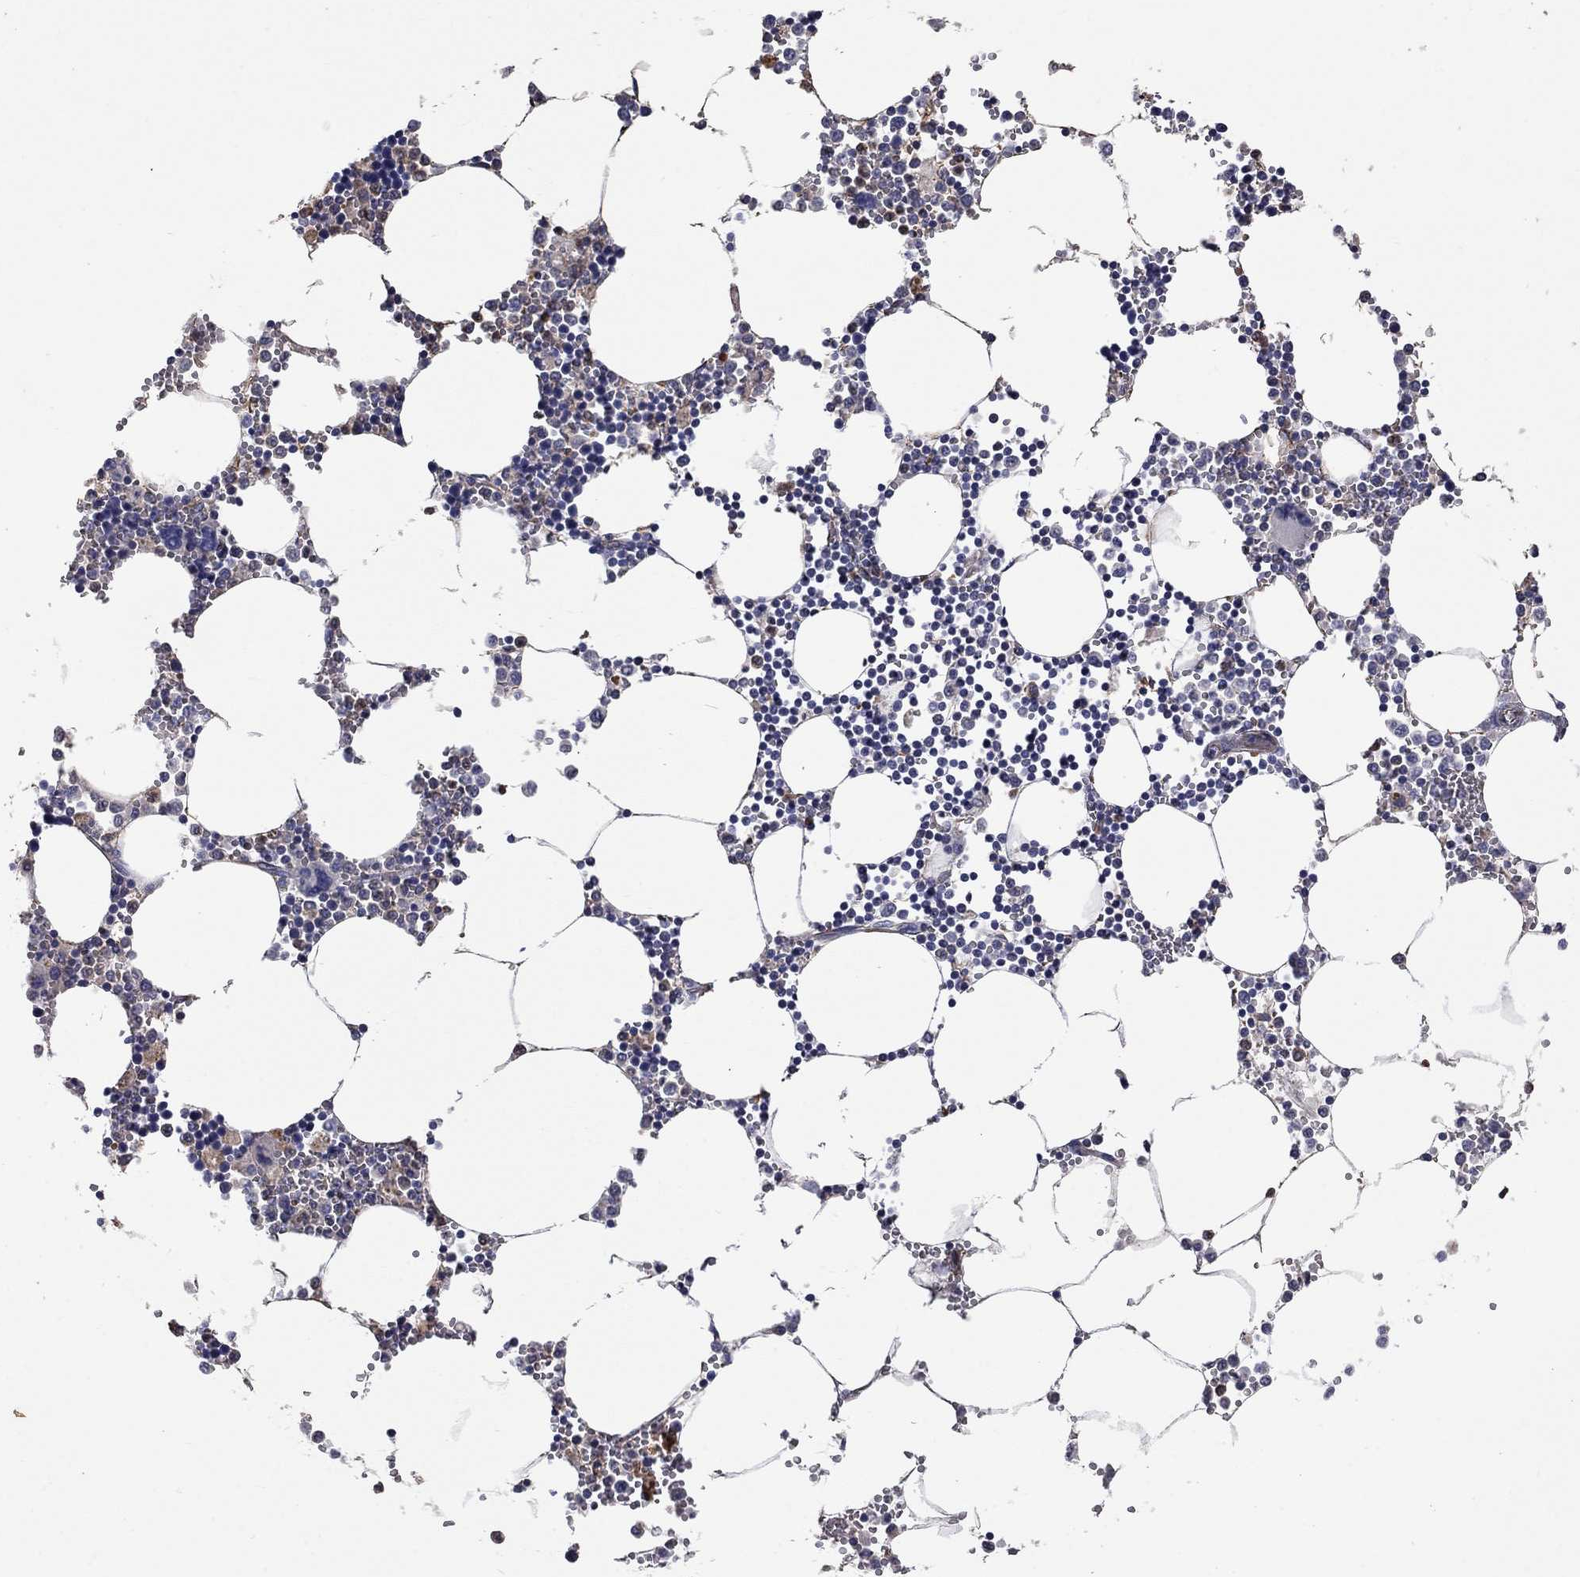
{"staining": {"intensity": "negative", "quantity": "none", "location": "none"}, "tissue": "bone marrow", "cell_type": "Hematopoietic cells", "image_type": "normal", "snomed": [{"axis": "morphology", "description": "Normal tissue, NOS"}, {"axis": "topography", "description": "Bone marrow"}], "caption": "Histopathology image shows no protein staining in hematopoietic cells of normal bone marrow.", "gene": "CAMKK2", "patient": {"sex": "male", "age": 54}}